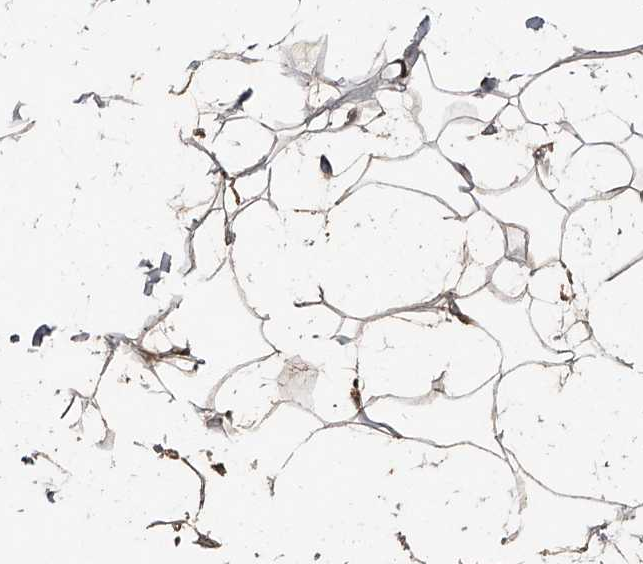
{"staining": {"intensity": "weak", "quantity": ">75%", "location": "cytoplasmic/membranous"}, "tissue": "adipose tissue", "cell_type": "Adipocytes", "image_type": "normal", "snomed": [{"axis": "morphology", "description": "Normal tissue, NOS"}, {"axis": "topography", "description": "Breast"}], "caption": "Human adipose tissue stained for a protein (brown) shows weak cytoplasmic/membranous positive positivity in about >75% of adipocytes.", "gene": "MATR3", "patient": {"sex": "female", "age": 23}}